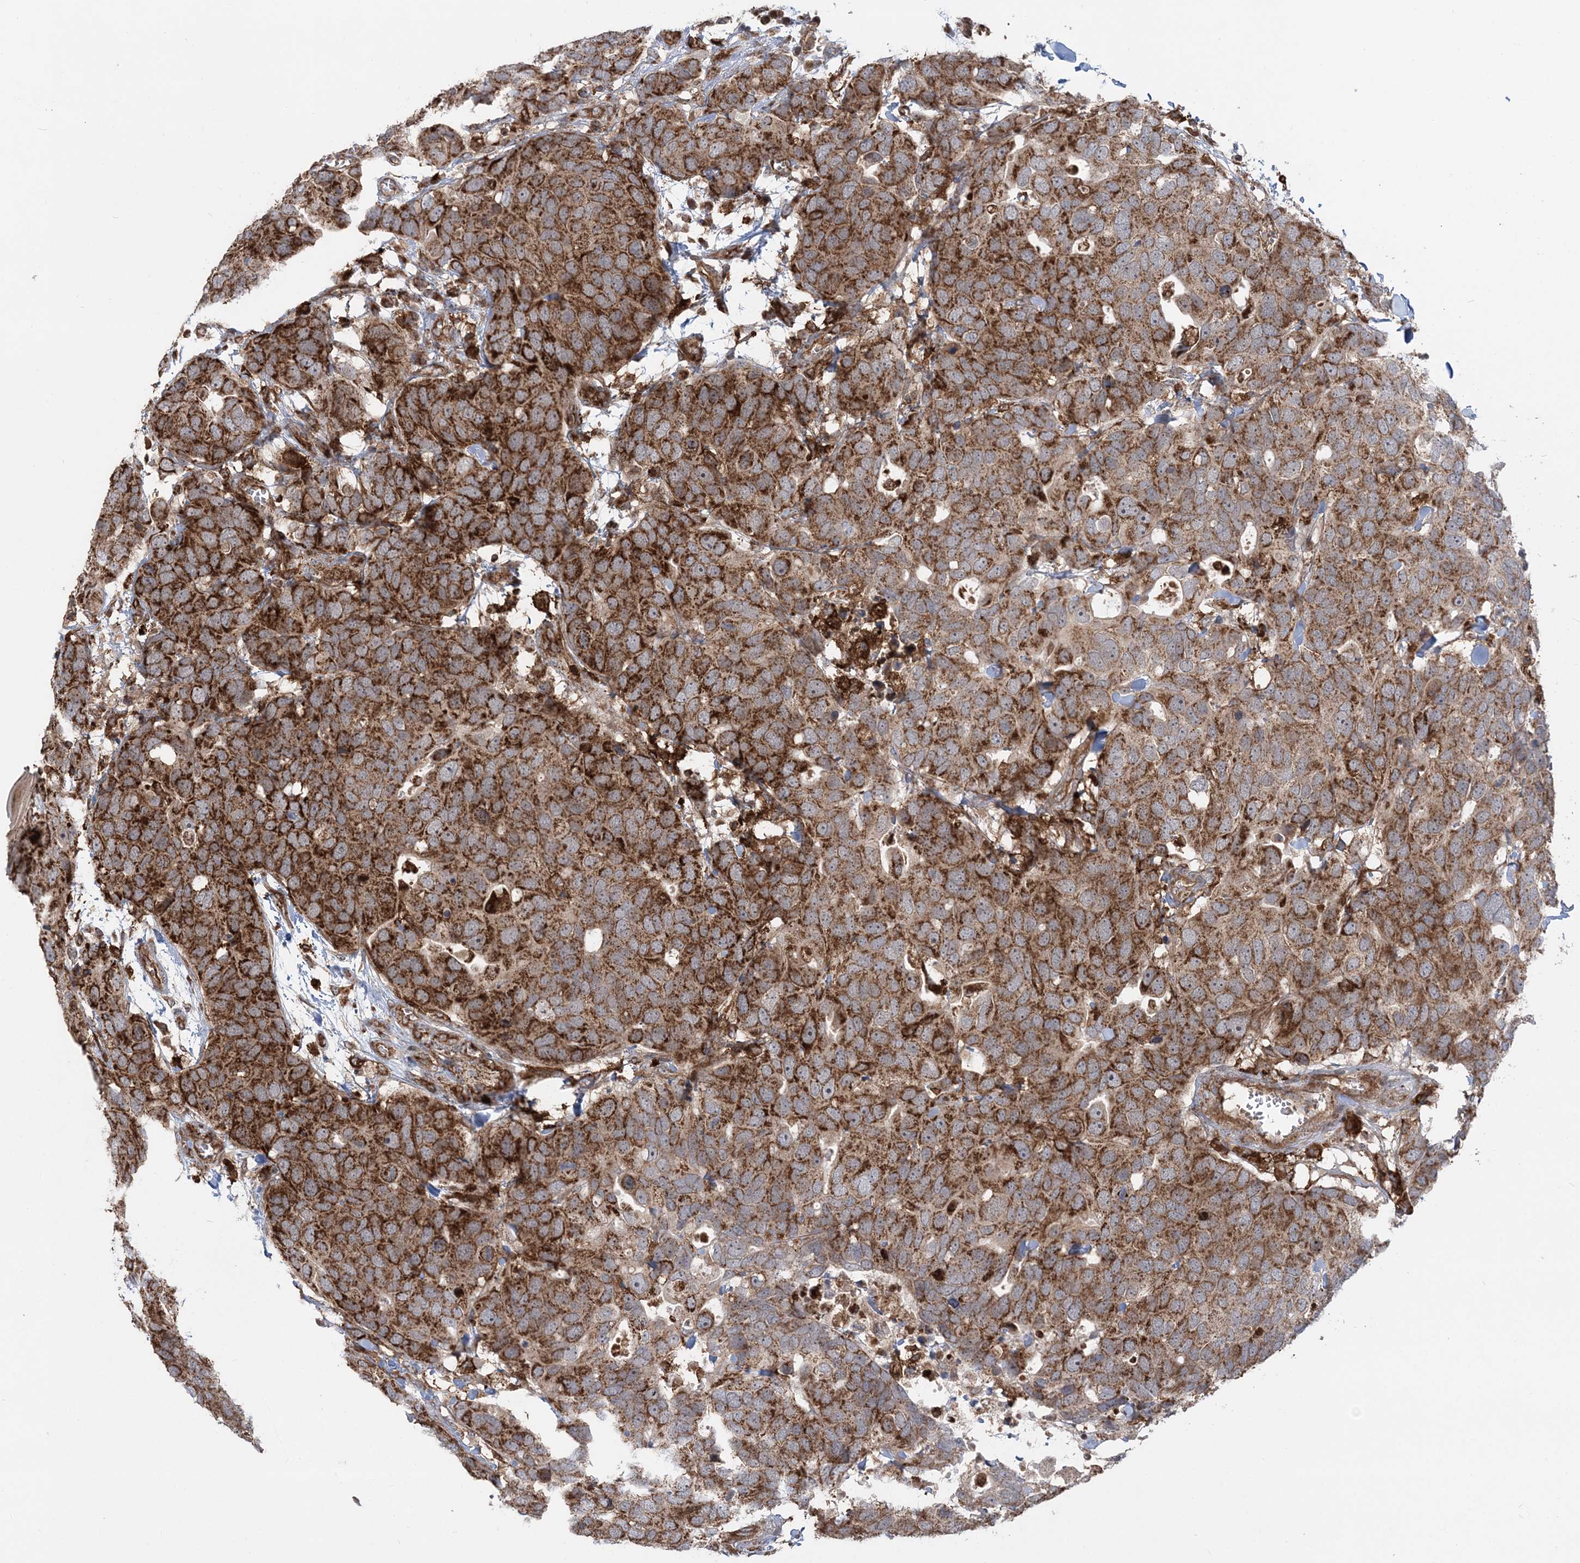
{"staining": {"intensity": "strong", "quantity": ">75%", "location": "cytoplasmic/membranous"}, "tissue": "breast cancer", "cell_type": "Tumor cells", "image_type": "cancer", "snomed": [{"axis": "morphology", "description": "Duct carcinoma"}, {"axis": "topography", "description": "Breast"}], "caption": "A micrograph showing strong cytoplasmic/membranous expression in approximately >75% of tumor cells in breast invasive ductal carcinoma, as visualized by brown immunohistochemical staining.", "gene": "LRPPRC", "patient": {"sex": "female", "age": 83}}